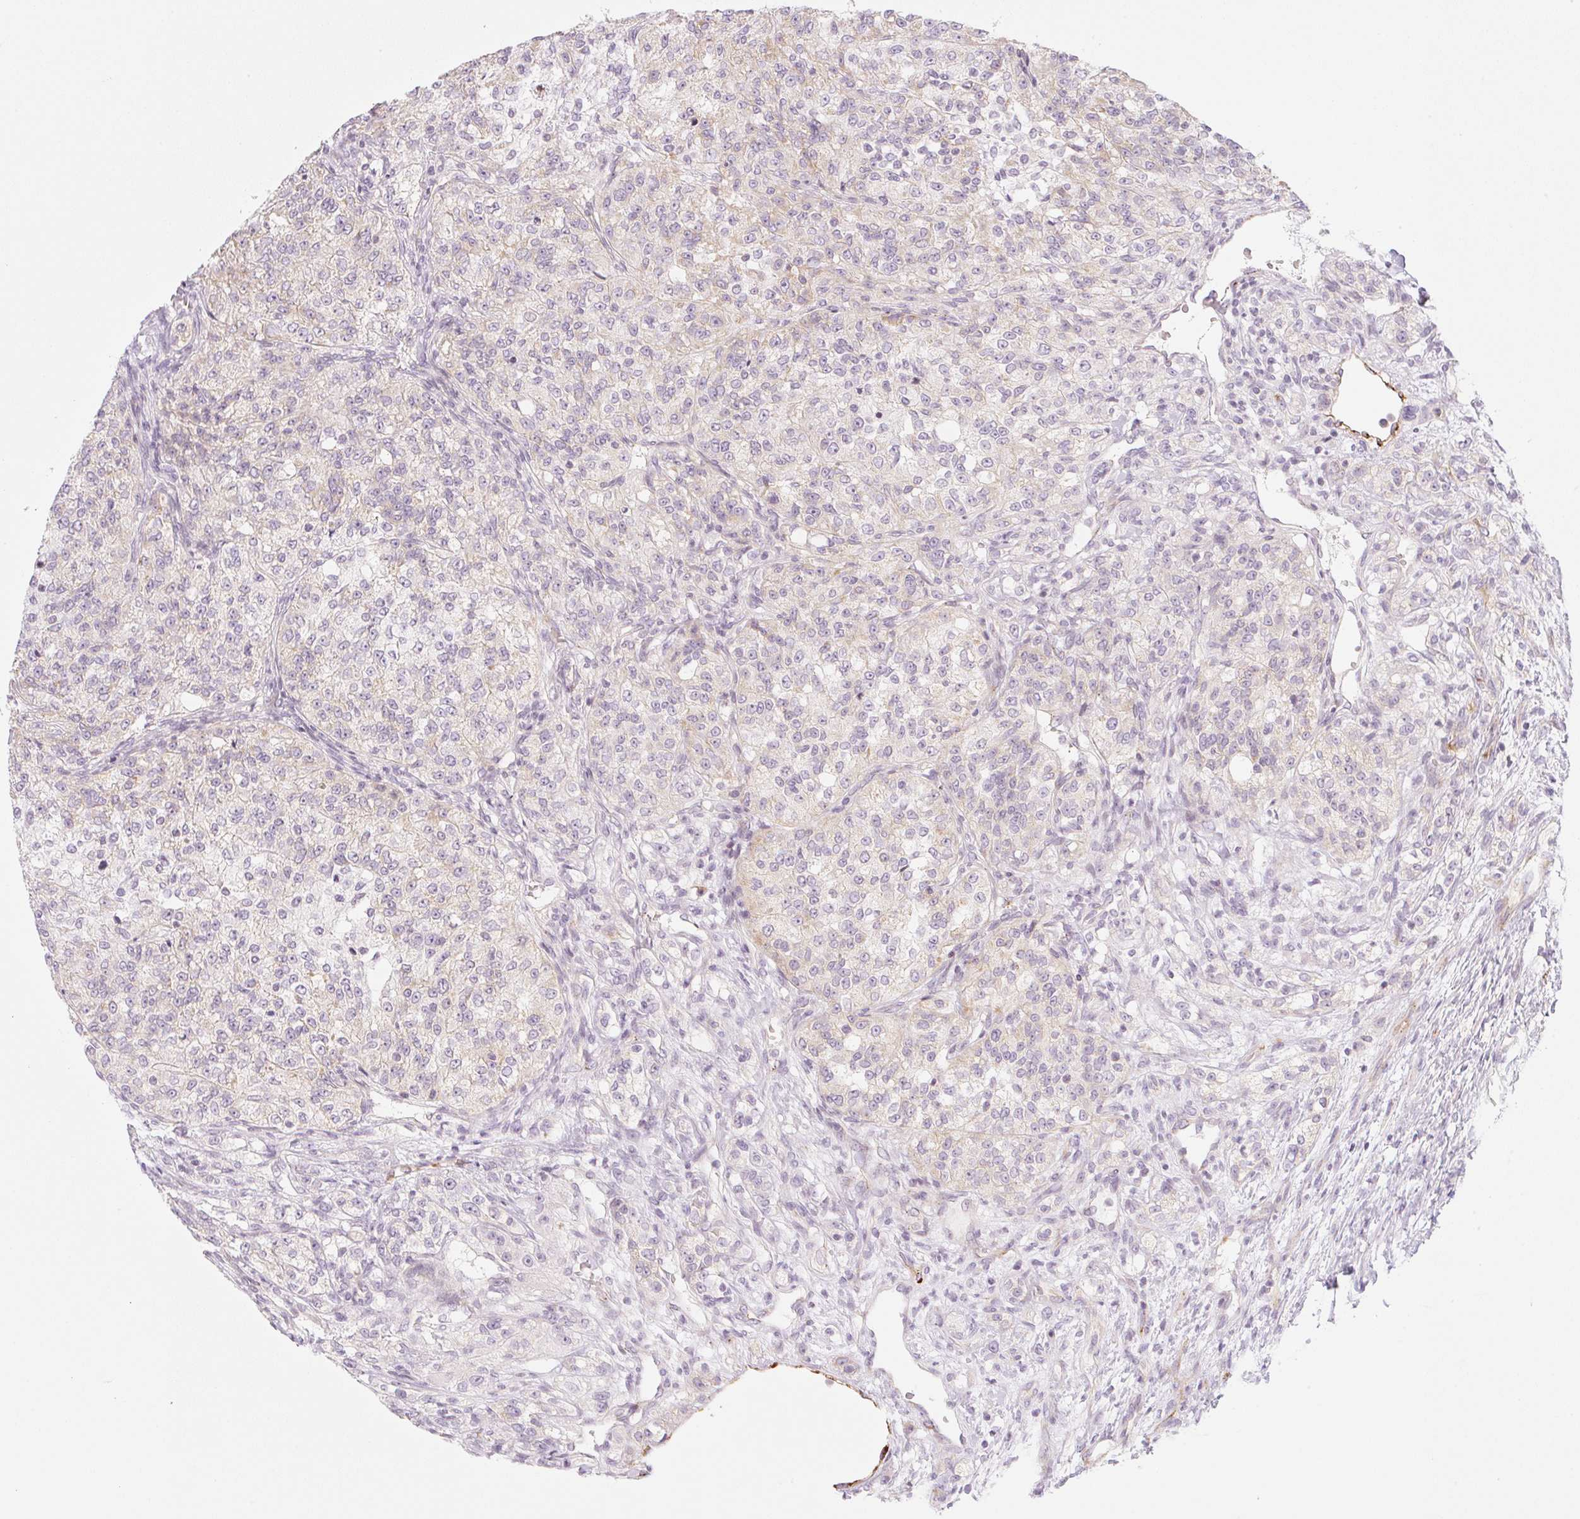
{"staining": {"intensity": "weak", "quantity": "25%-75%", "location": "cytoplasmic/membranous"}, "tissue": "renal cancer", "cell_type": "Tumor cells", "image_type": "cancer", "snomed": [{"axis": "morphology", "description": "Adenocarcinoma, NOS"}, {"axis": "topography", "description": "Kidney"}], "caption": "Protein expression analysis of renal adenocarcinoma demonstrates weak cytoplasmic/membranous expression in about 25%-75% of tumor cells. (brown staining indicates protein expression, while blue staining denotes nuclei).", "gene": "CASKIN1", "patient": {"sex": "female", "age": 63}}